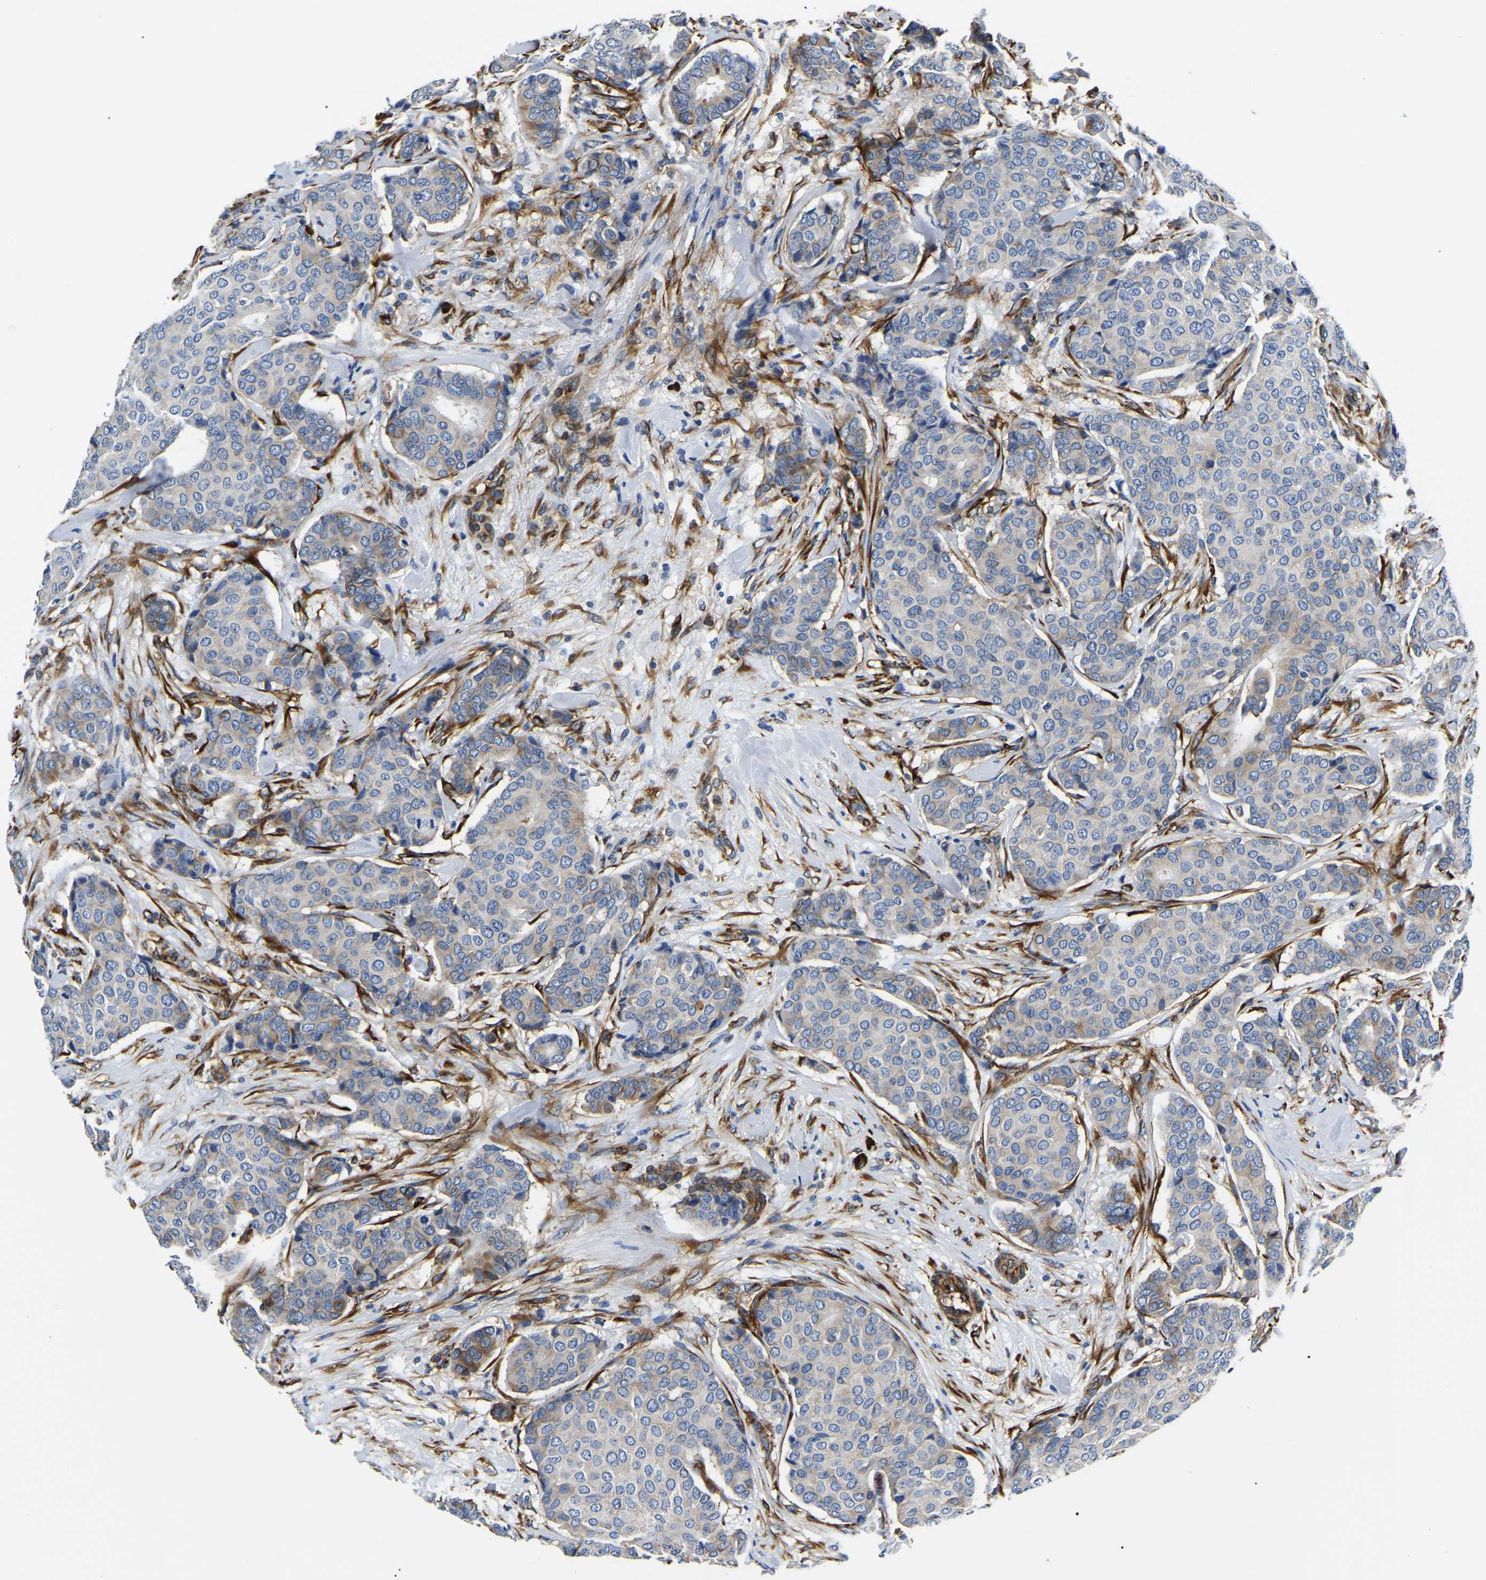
{"staining": {"intensity": "weak", "quantity": "<25%", "location": "cytoplasmic/membranous"}, "tissue": "breast cancer", "cell_type": "Tumor cells", "image_type": "cancer", "snomed": [{"axis": "morphology", "description": "Duct carcinoma"}, {"axis": "topography", "description": "Breast"}], "caption": "There is no significant positivity in tumor cells of breast infiltrating ductal carcinoma. The staining was performed using DAB (3,3'-diaminobenzidine) to visualize the protein expression in brown, while the nuclei were stained in blue with hematoxylin (Magnification: 20x).", "gene": "DUSP8", "patient": {"sex": "female", "age": 75}}